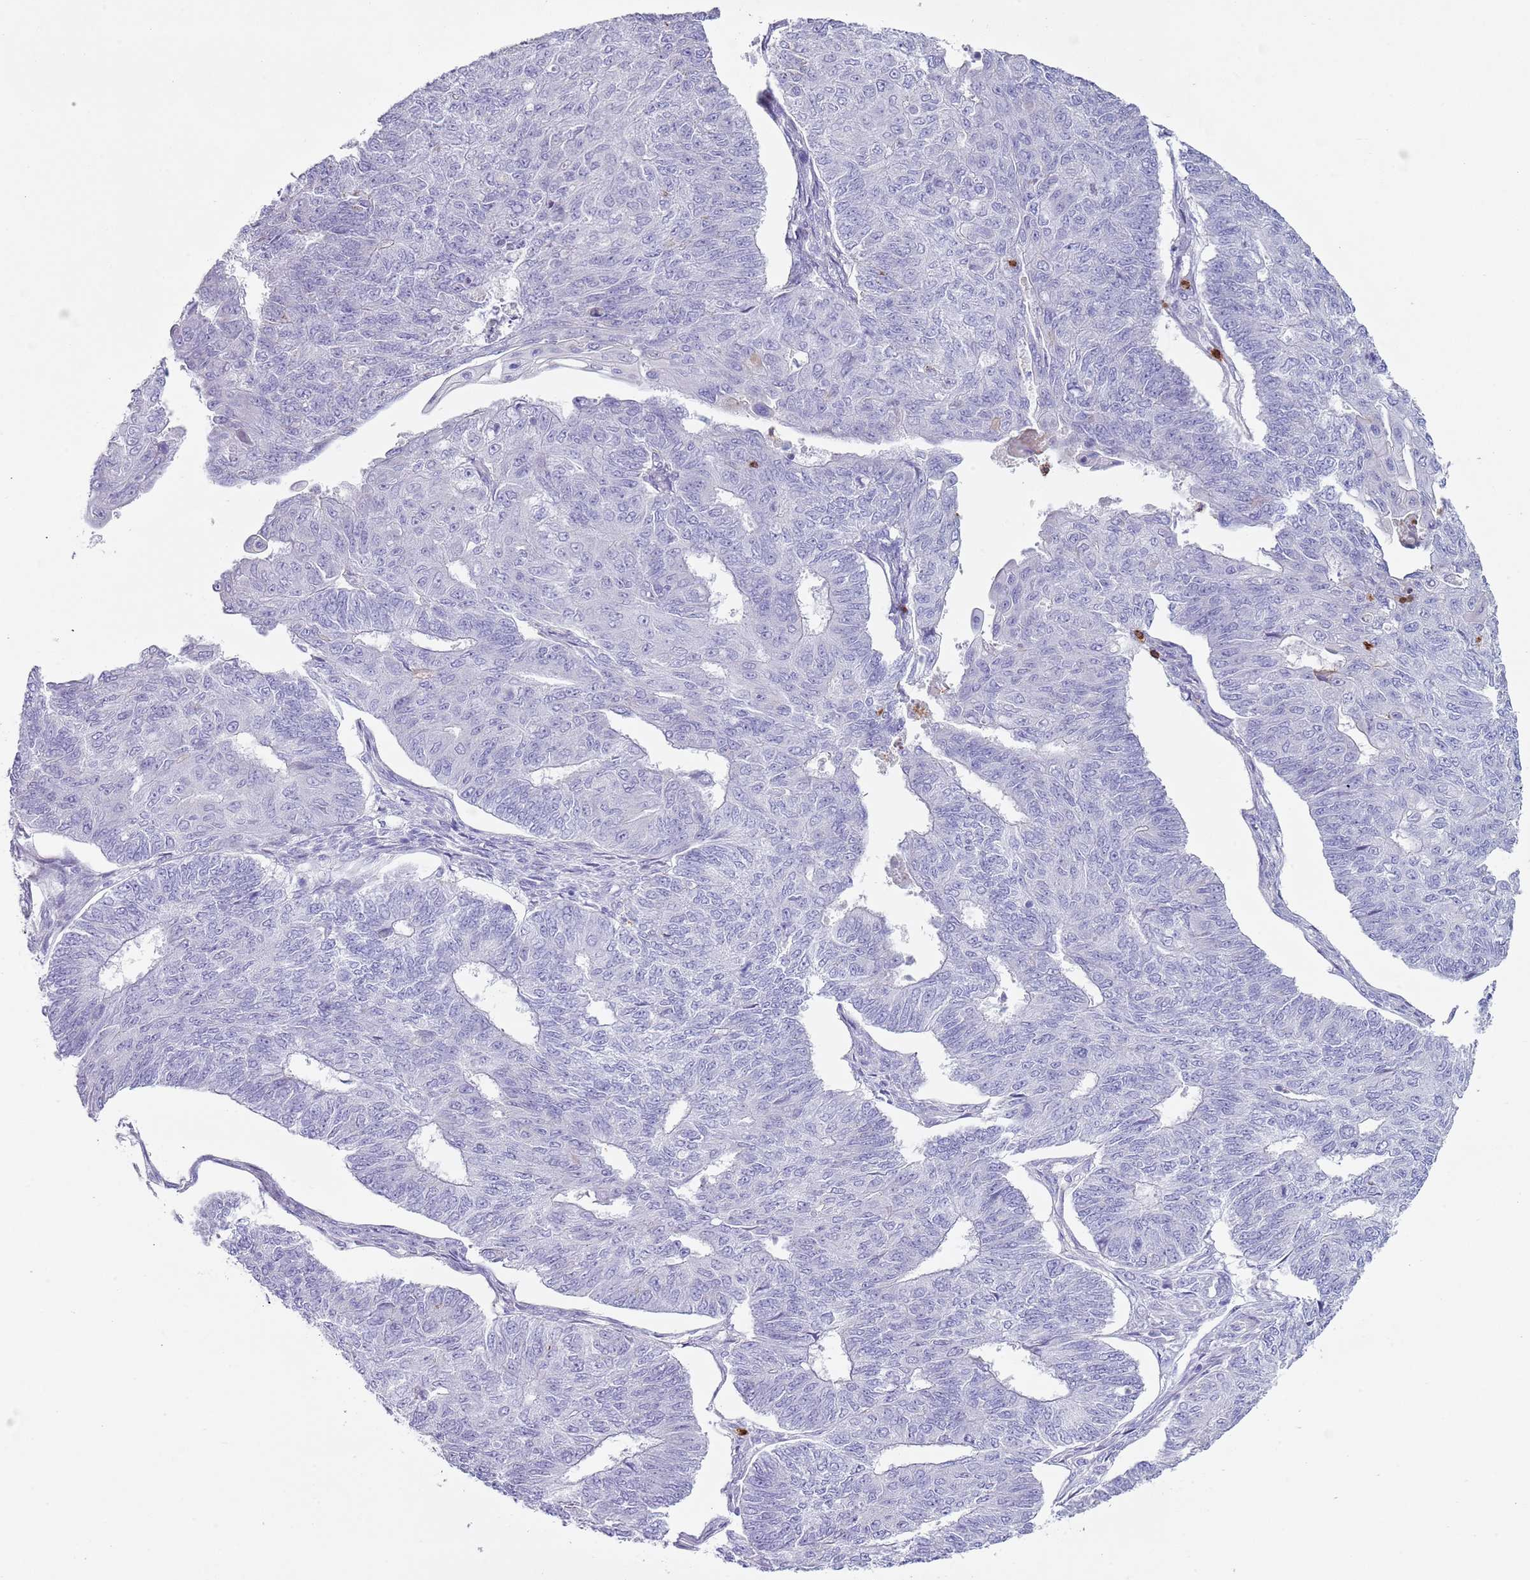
{"staining": {"intensity": "negative", "quantity": "none", "location": "none"}, "tissue": "endometrial cancer", "cell_type": "Tumor cells", "image_type": "cancer", "snomed": [{"axis": "morphology", "description": "Adenocarcinoma, NOS"}, {"axis": "topography", "description": "Endometrium"}], "caption": "Immunohistochemistry (IHC) of human adenocarcinoma (endometrial) displays no expression in tumor cells. Nuclei are stained in blue.", "gene": "CD177", "patient": {"sex": "female", "age": 32}}